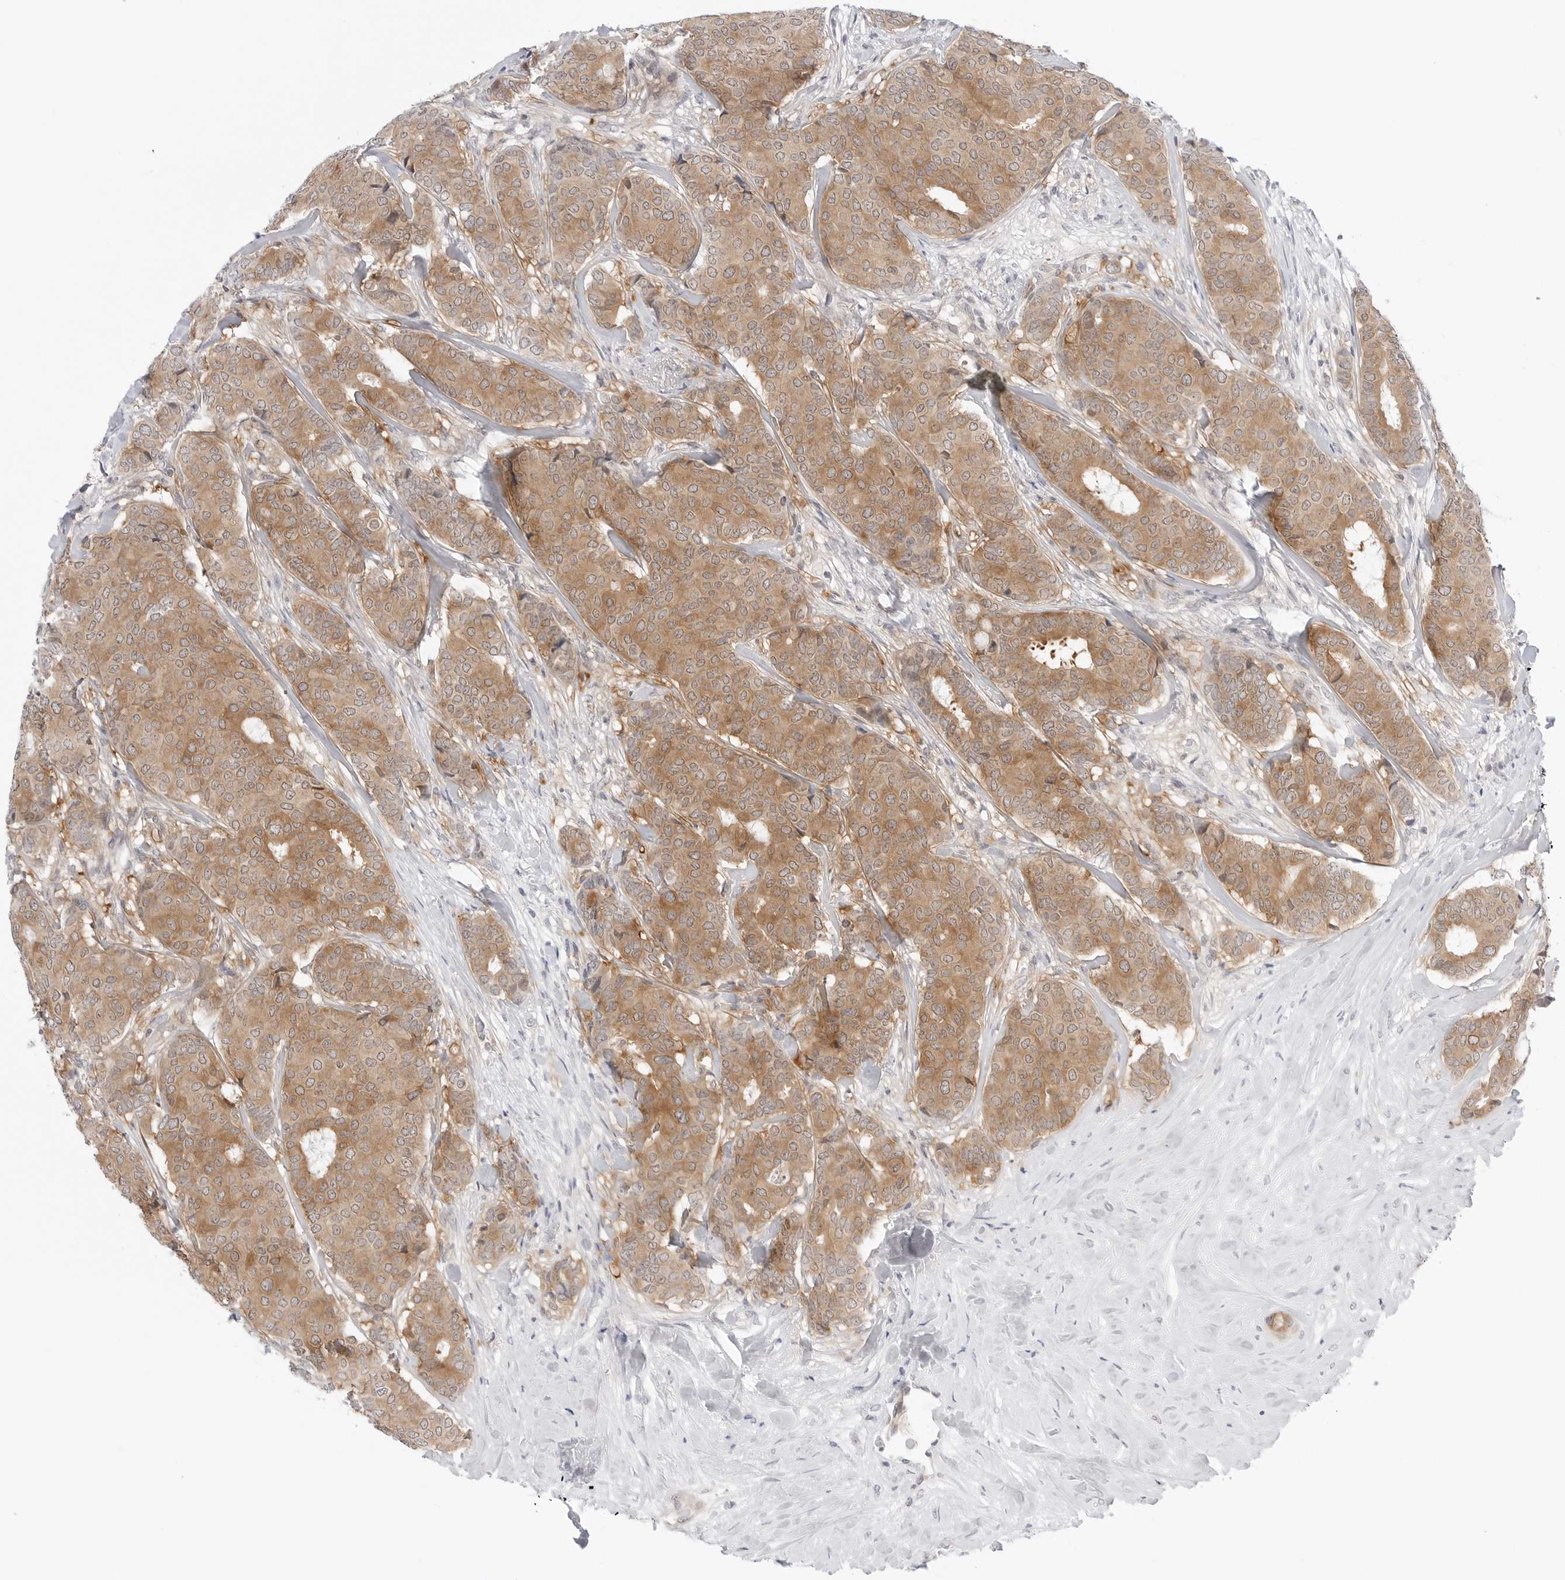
{"staining": {"intensity": "moderate", "quantity": ">75%", "location": "cytoplasmic/membranous"}, "tissue": "breast cancer", "cell_type": "Tumor cells", "image_type": "cancer", "snomed": [{"axis": "morphology", "description": "Duct carcinoma"}, {"axis": "topography", "description": "Breast"}], "caption": "This image demonstrates breast cancer (infiltrating ductal carcinoma) stained with IHC to label a protein in brown. The cytoplasmic/membranous of tumor cells show moderate positivity for the protein. Nuclei are counter-stained blue.", "gene": "NUDC", "patient": {"sex": "female", "age": 75}}